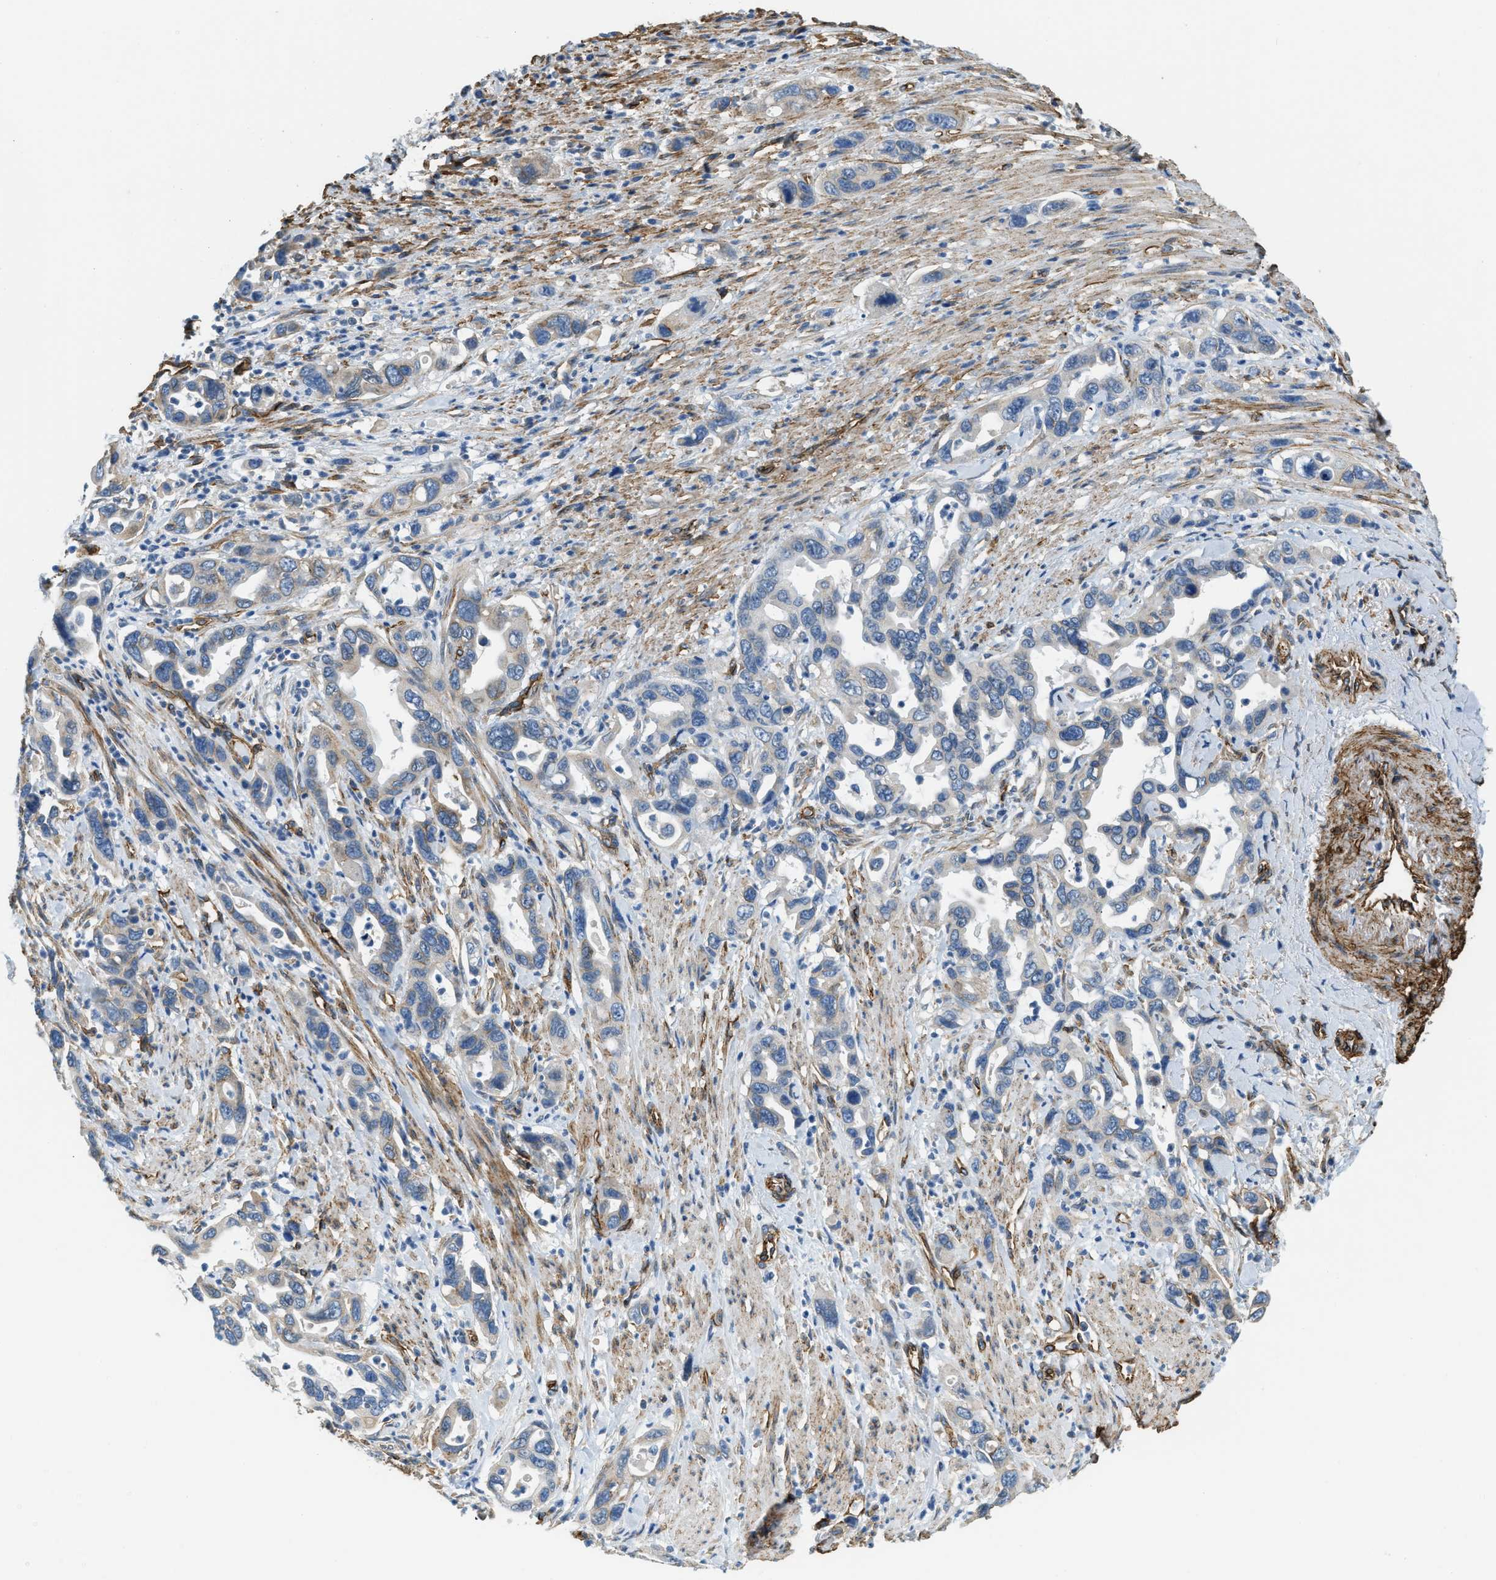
{"staining": {"intensity": "moderate", "quantity": "<25%", "location": "cytoplasmic/membranous"}, "tissue": "pancreatic cancer", "cell_type": "Tumor cells", "image_type": "cancer", "snomed": [{"axis": "morphology", "description": "Adenocarcinoma, NOS"}, {"axis": "topography", "description": "Pancreas"}], "caption": "Human pancreatic cancer stained with a protein marker exhibits moderate staining in tumor cells.", "gene": "TMEM43", "patient": {"sex": "female", "age": 70}}